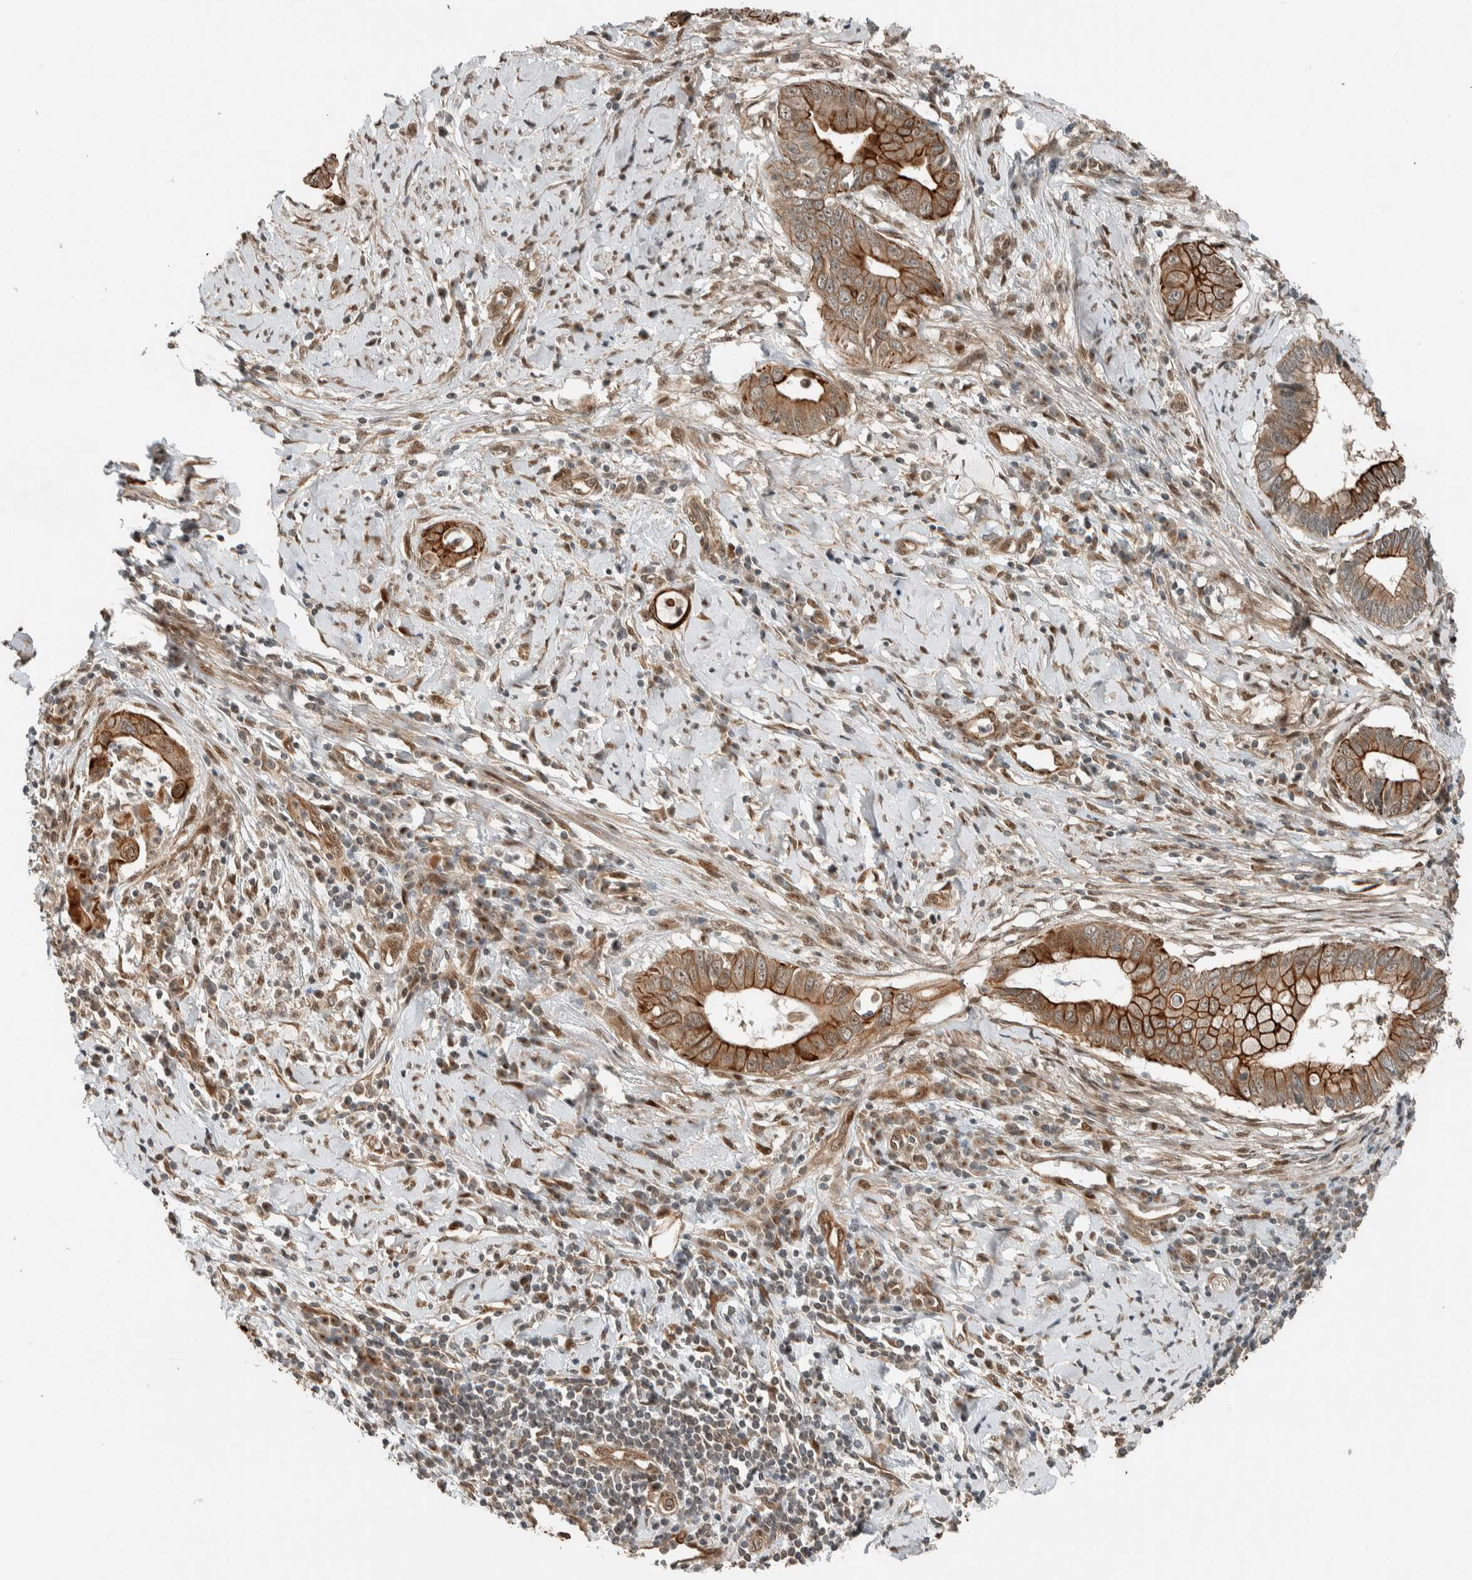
{"staining": {"intensity": "strong", "quantity": ">75%", "location": "cytoplasmic/membranous"}, "tissue": "cervical cancer", "cell_type": "Tumor cells", "image_type": "cancer", "snomed": [{"axis": "morphology", "description": "Adenocarcinoma, NOS"}, {"axis": "topography", "description": "Cervix"}], "caption": "Protein expression analysis of adenocarcinoma (cervical) reveals strong cytoplasmic/membranous expression in about >75% of tumor cells.", "gene": "STXBP4", "patient": {"sex": "female", "age": 44}}